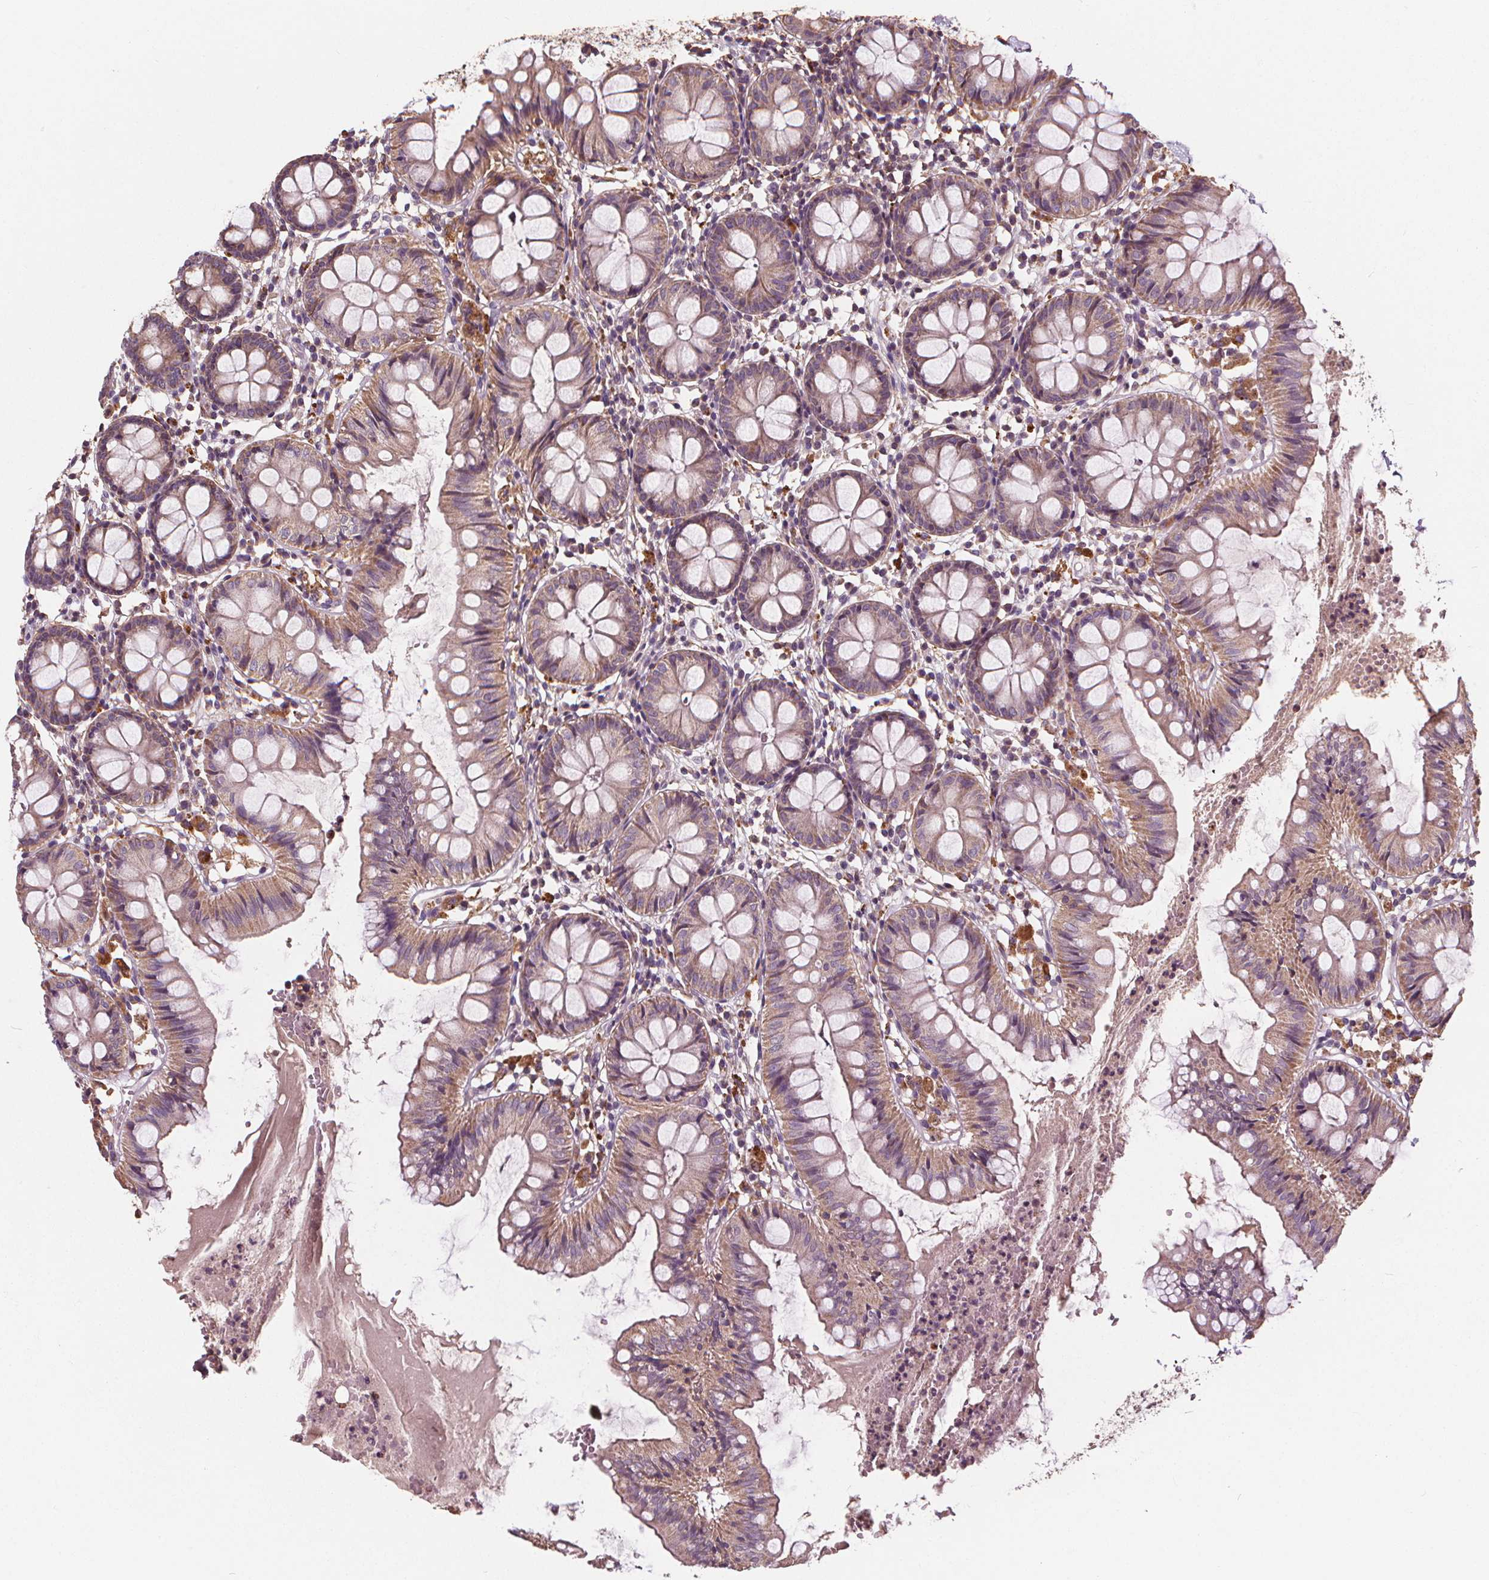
{"staining": {"intensity": "moderate", "quantity": "<25%", "location": "cytoplasmic/membranous"}, "tissue": "colon", "cell_type": "Endothelial cells", "image_type": "normal", "snomed": [{"axis": "morphology", "description": "Normal tissue, NOS"}, {"axis": "topography", "description": "Colon"}], "caption": "Protein expression analysis of benign colon exhibits moderate cytoplasmic/membranous staining in approximately <25% of endothelial cells.", "gene": "ORAI2", "patient": {"sex": "female", "age": 84}}